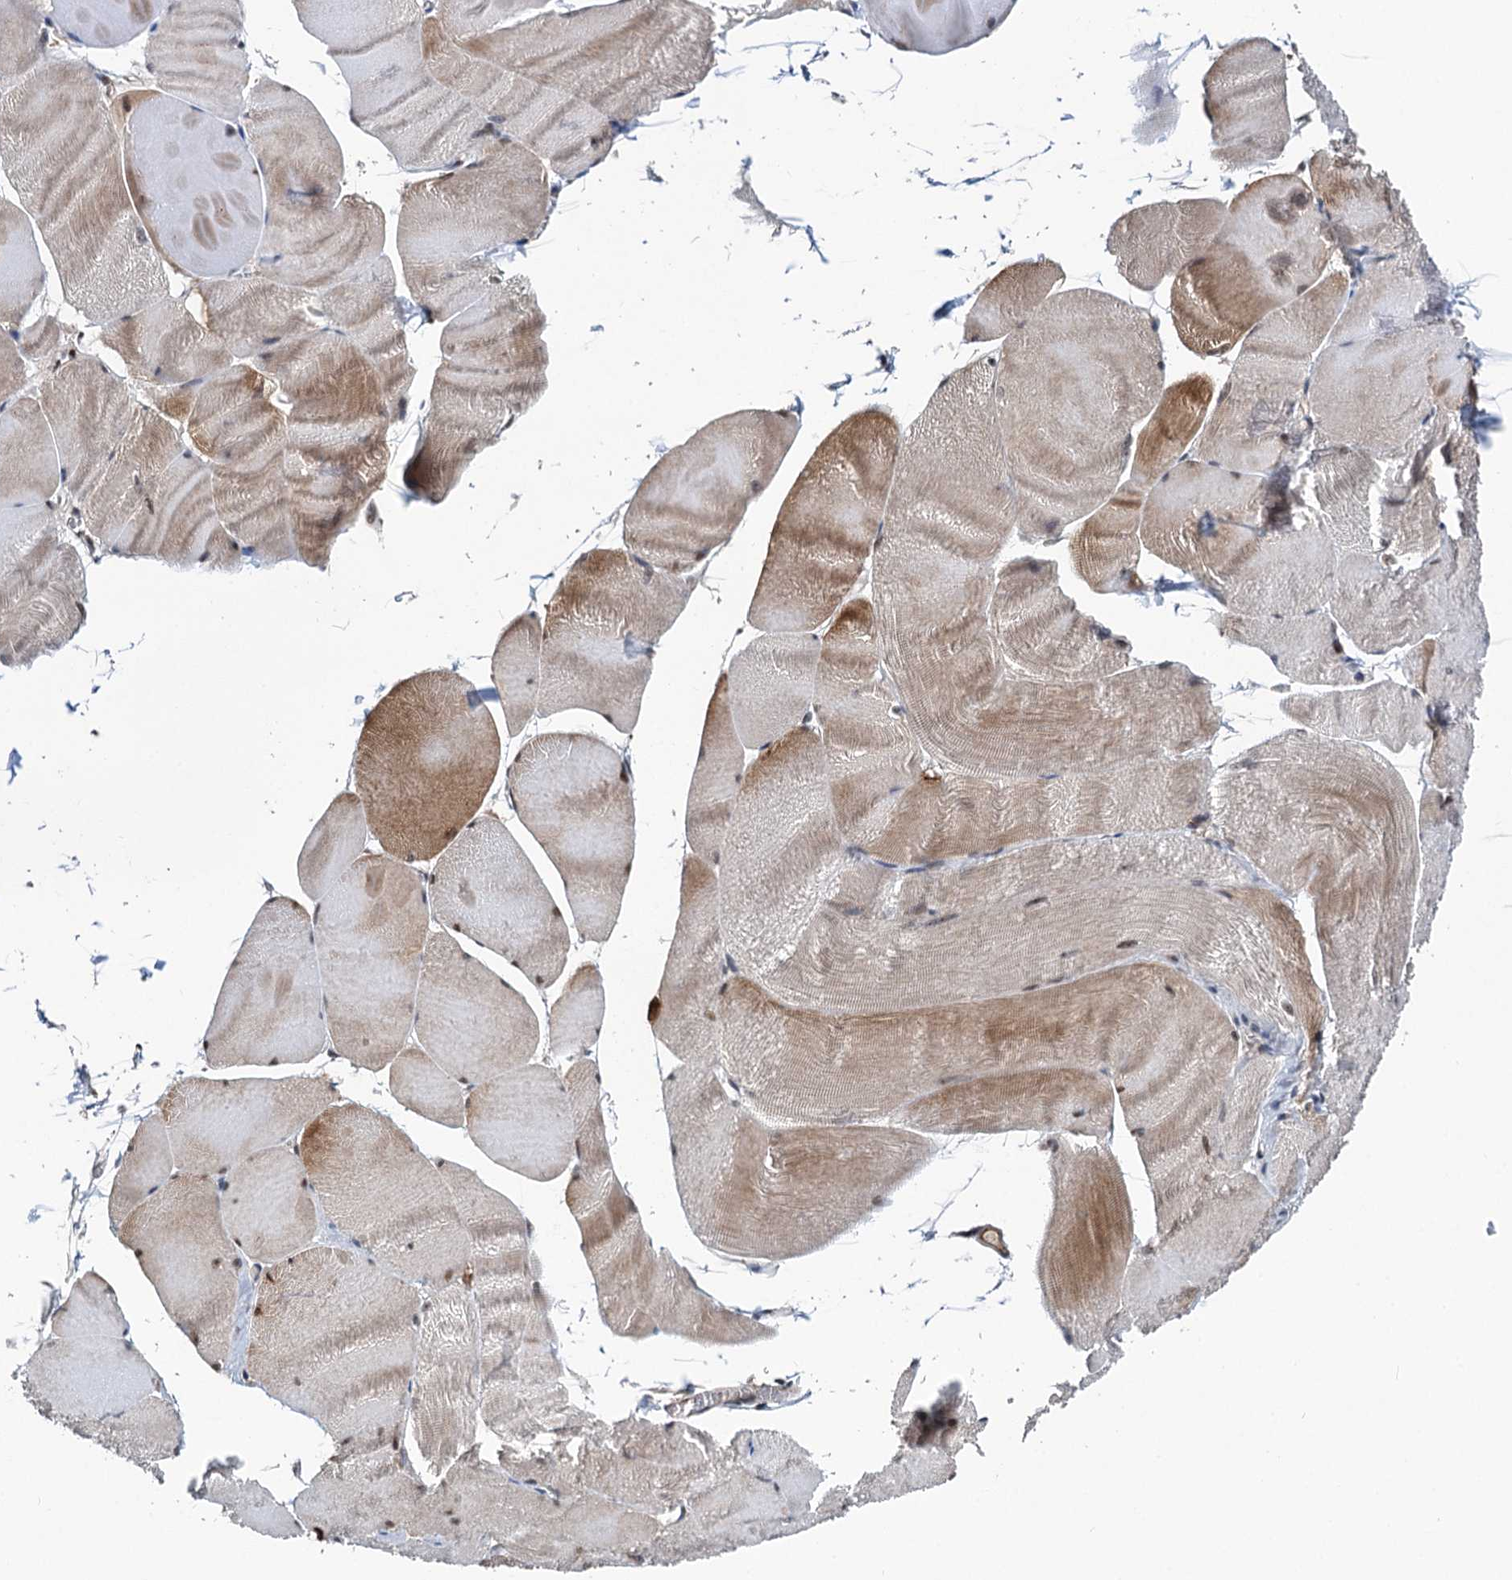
{"staining": {"intensity": "moderate", "quantity": "25%-75%", "location": "cytoplasmic/membranous,nuclear"}, "tissue": "skeletal muscle", "cell_type": "Myocytes", "image_type": "normal", "snomed": [{"axis": "morphology", "description": "Normal tissue, NOS"}, {"axis": "morphology", "description": "Basal cell carcinoma"}, {"axis": "topography", "description": "Skeletal muscle"}], "caption": "Myocytes reveal moderate cytoplasmic/membranous,nuclear positivity in about 25%-75% of cells in benign skeletal muscle. (brown staining indicates protein expression, while blue staining denotes nuclei).", "gene": "GPBP1", "patient": {"sex": "female", "age": 64}}